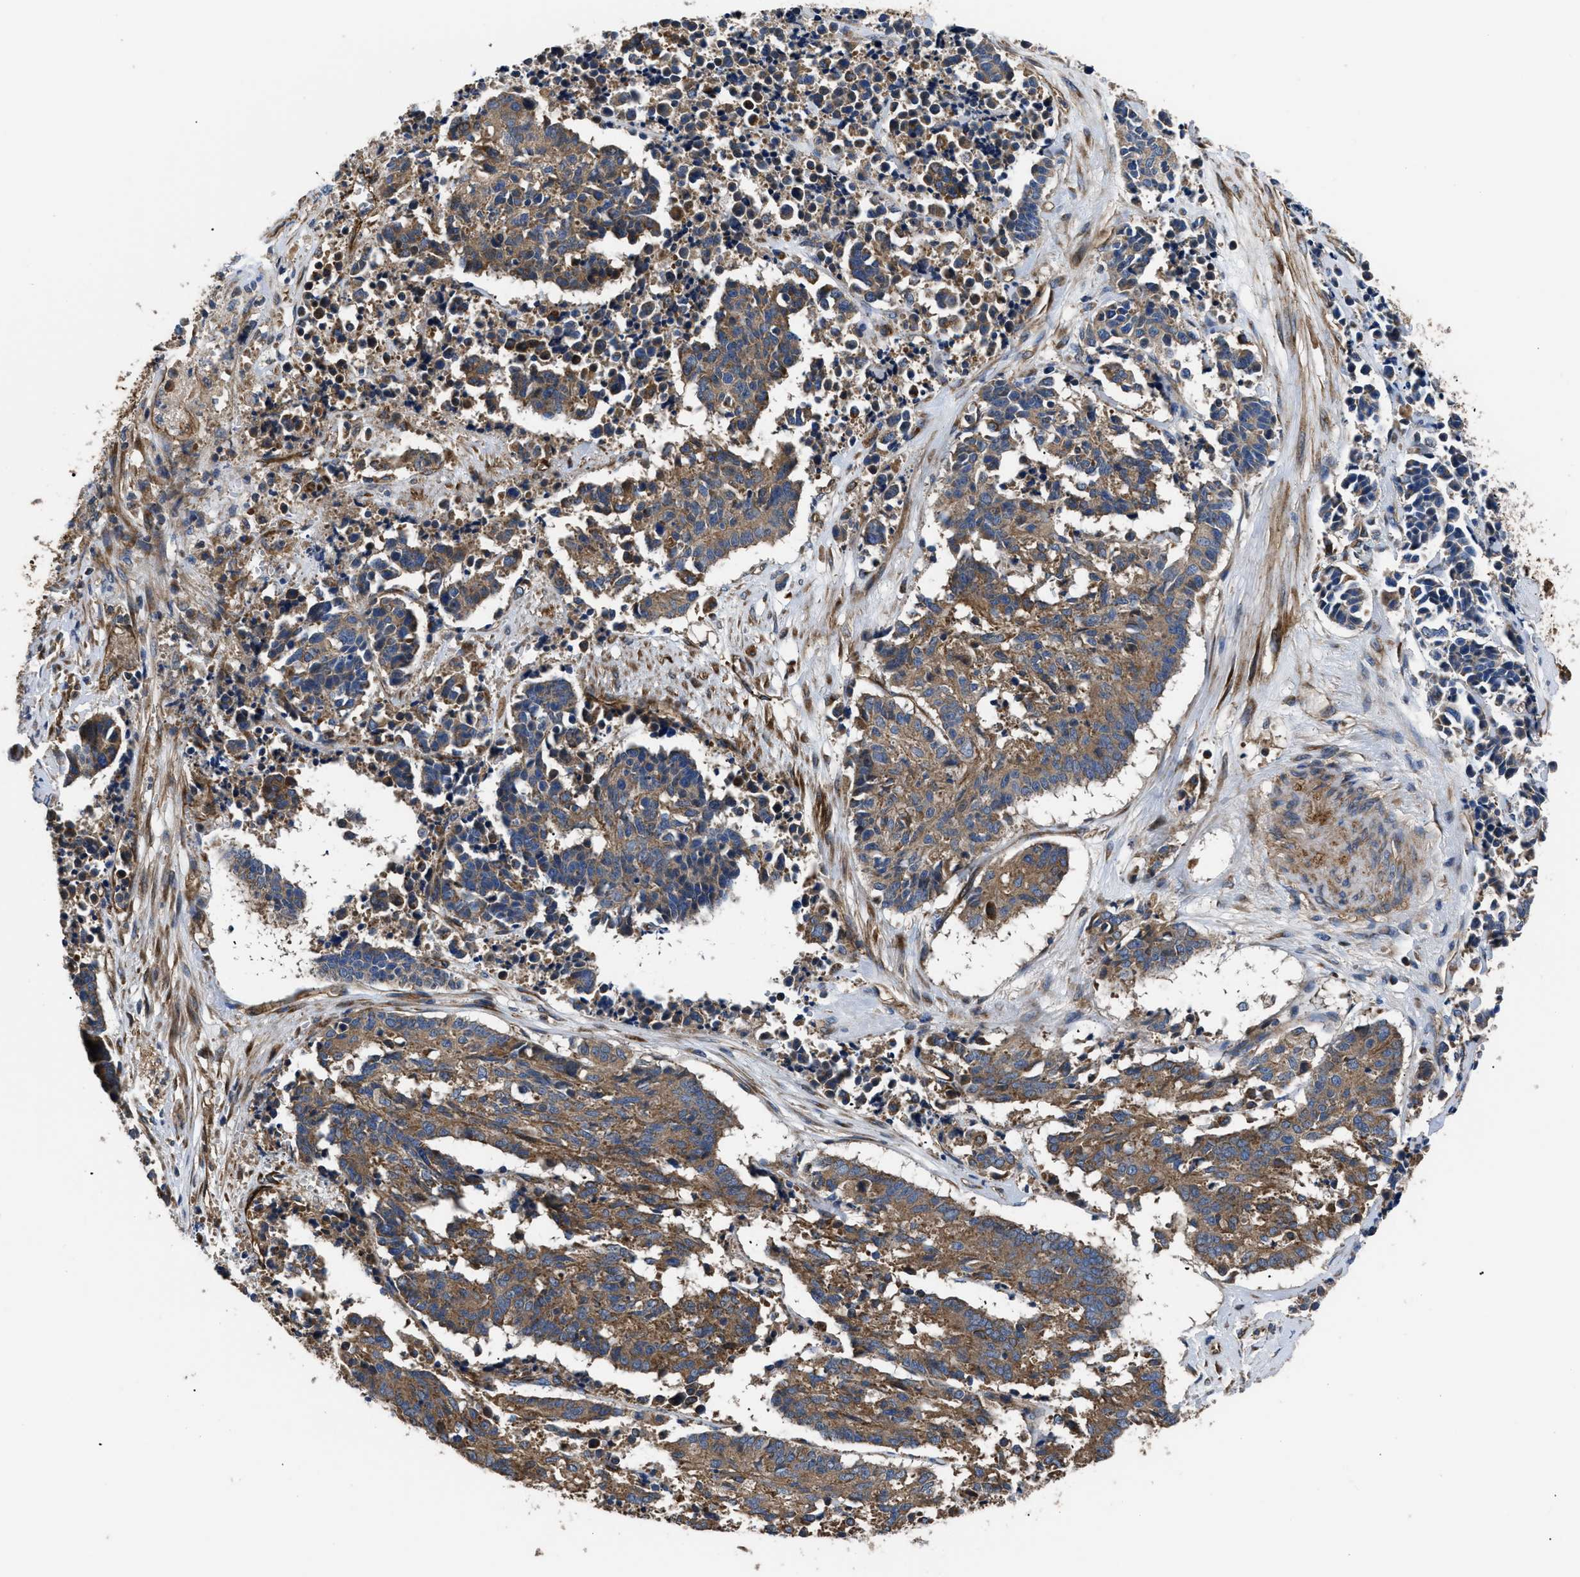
{"staining": {"intensity": "moderate", "quantity": ">75%", "location": "cytoplasmic/membranous"}, "tissue": "cervical cancer", "cell_type": "Tumor cells", "image_type": "cancer", "snomed": [{"axis": "morphology", "description": "Squamous cell carcinoma, NOS"}, {"axis": "topography", "description": "Cervix"}], "caption": "Immunohistochemistry (IHC) histopathology image of human cervical squamous cell carcinoma stained for a protein (brown), which reveals medium levels of moderate cytoplasmic/membranous expression in approximately >75% of tumor cells.", "gene": "NT5E", "patient": {"sex": "female", "age": 35}}